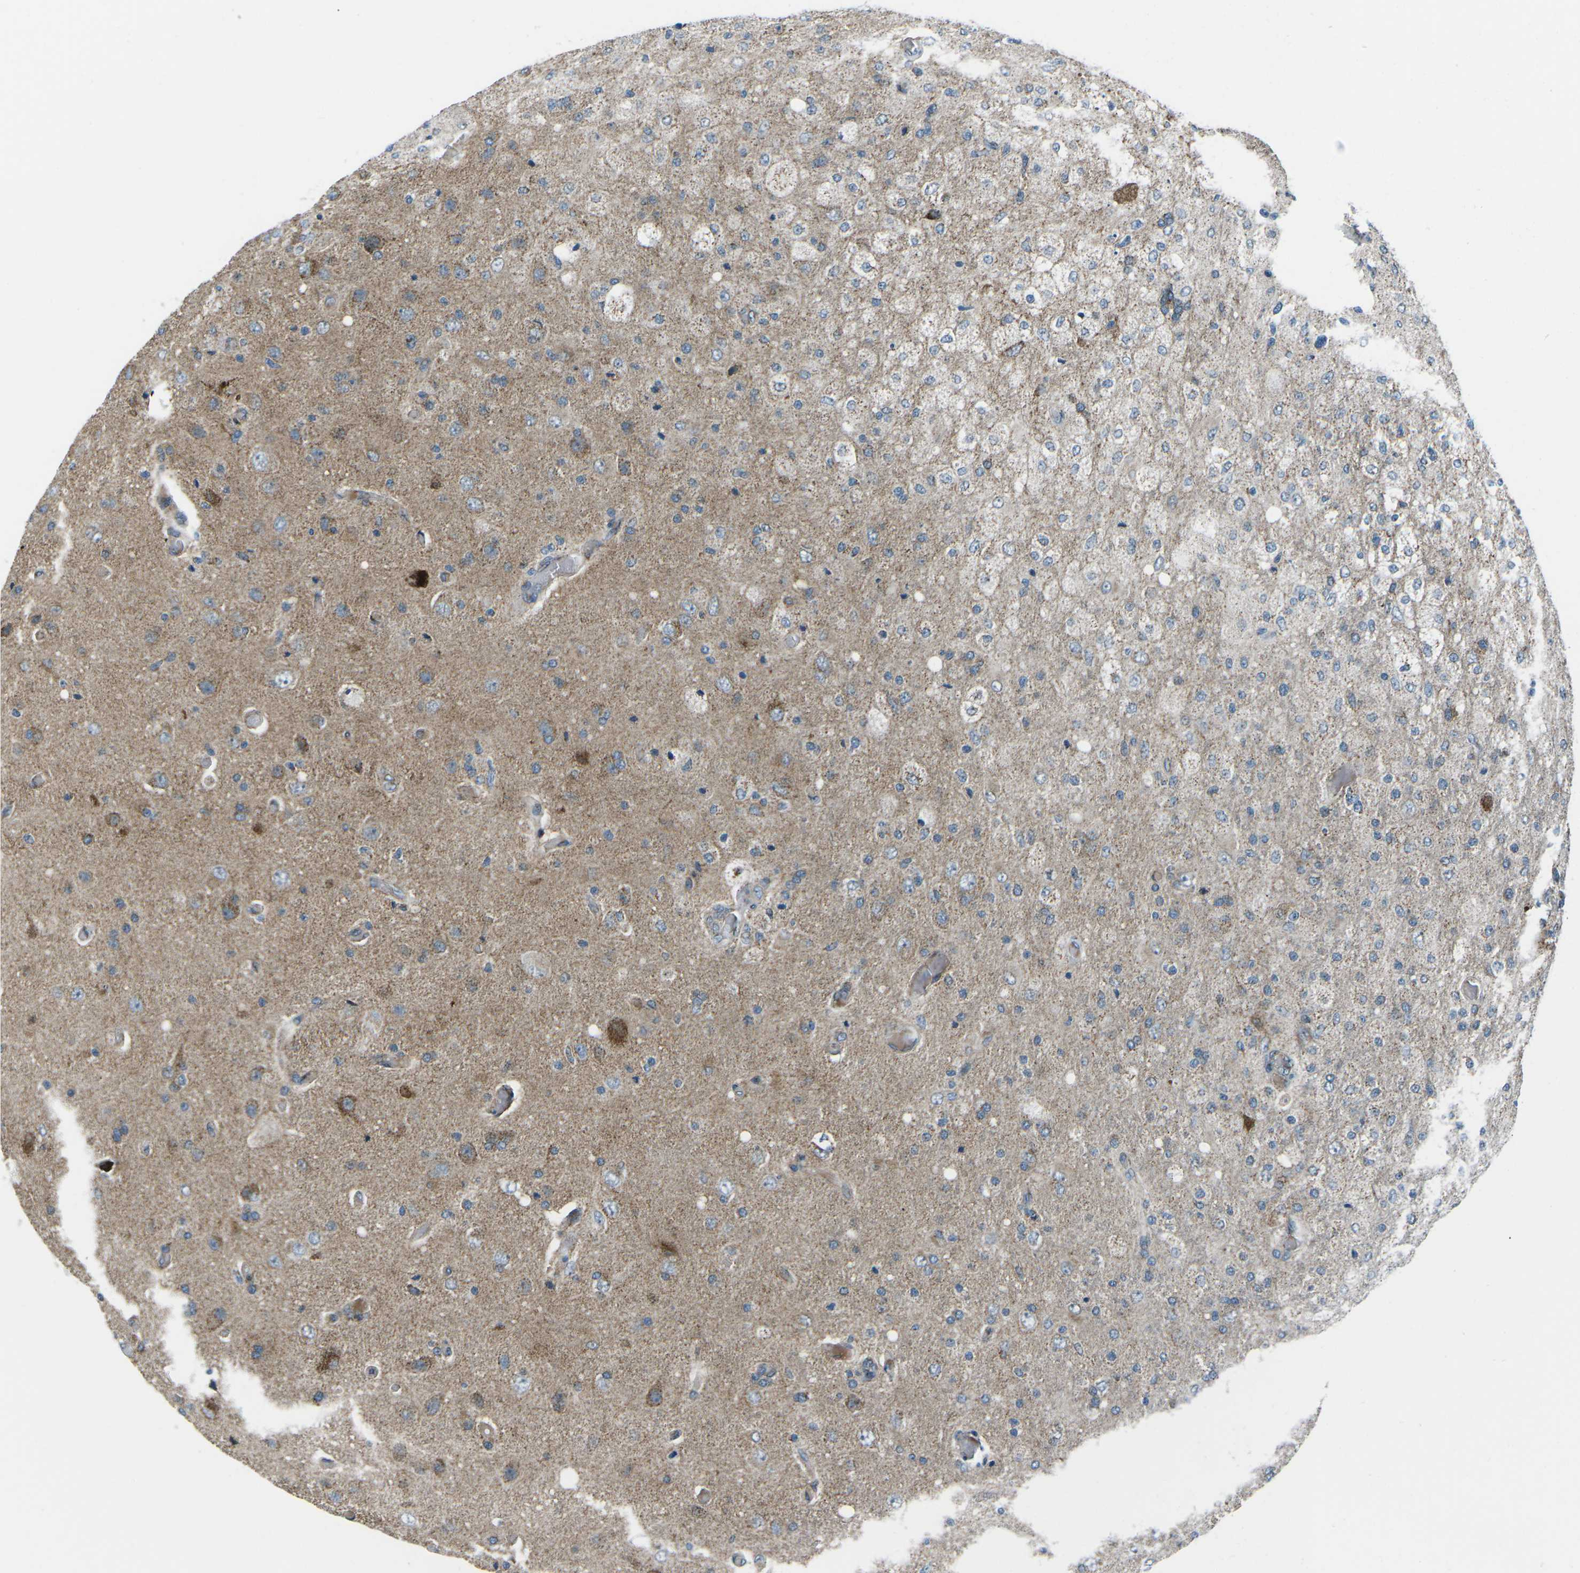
{"staining": {"intensity": "weak", "quantity": "25%-75%", "location": "cytoplasmic/membranous"}, "tissue": "glioma", "cell_type": "Tumor cells", "image_type": "cancer", "snomed": [{"axis": "morphology", "description": "Normal tissue, NOS"}, {"axis": "morphology", "description": "Glioma, malignant, High grade"}, {"axis": "topography", "description": "Cerebral cortex"}], "caption": "The histopathology image displays a brown stain indicating the presence of a protein in the cytoplasmic/membranous of tumor cells in glioma. The staining is performed using DAB (3,3'-diaminobenzidine) brown chromogen to label protein expression. The nuclei are counter-stained blue using hematoxylin.", "gene": "RFESD", "patient": {"sex": "male", "age": 77}}